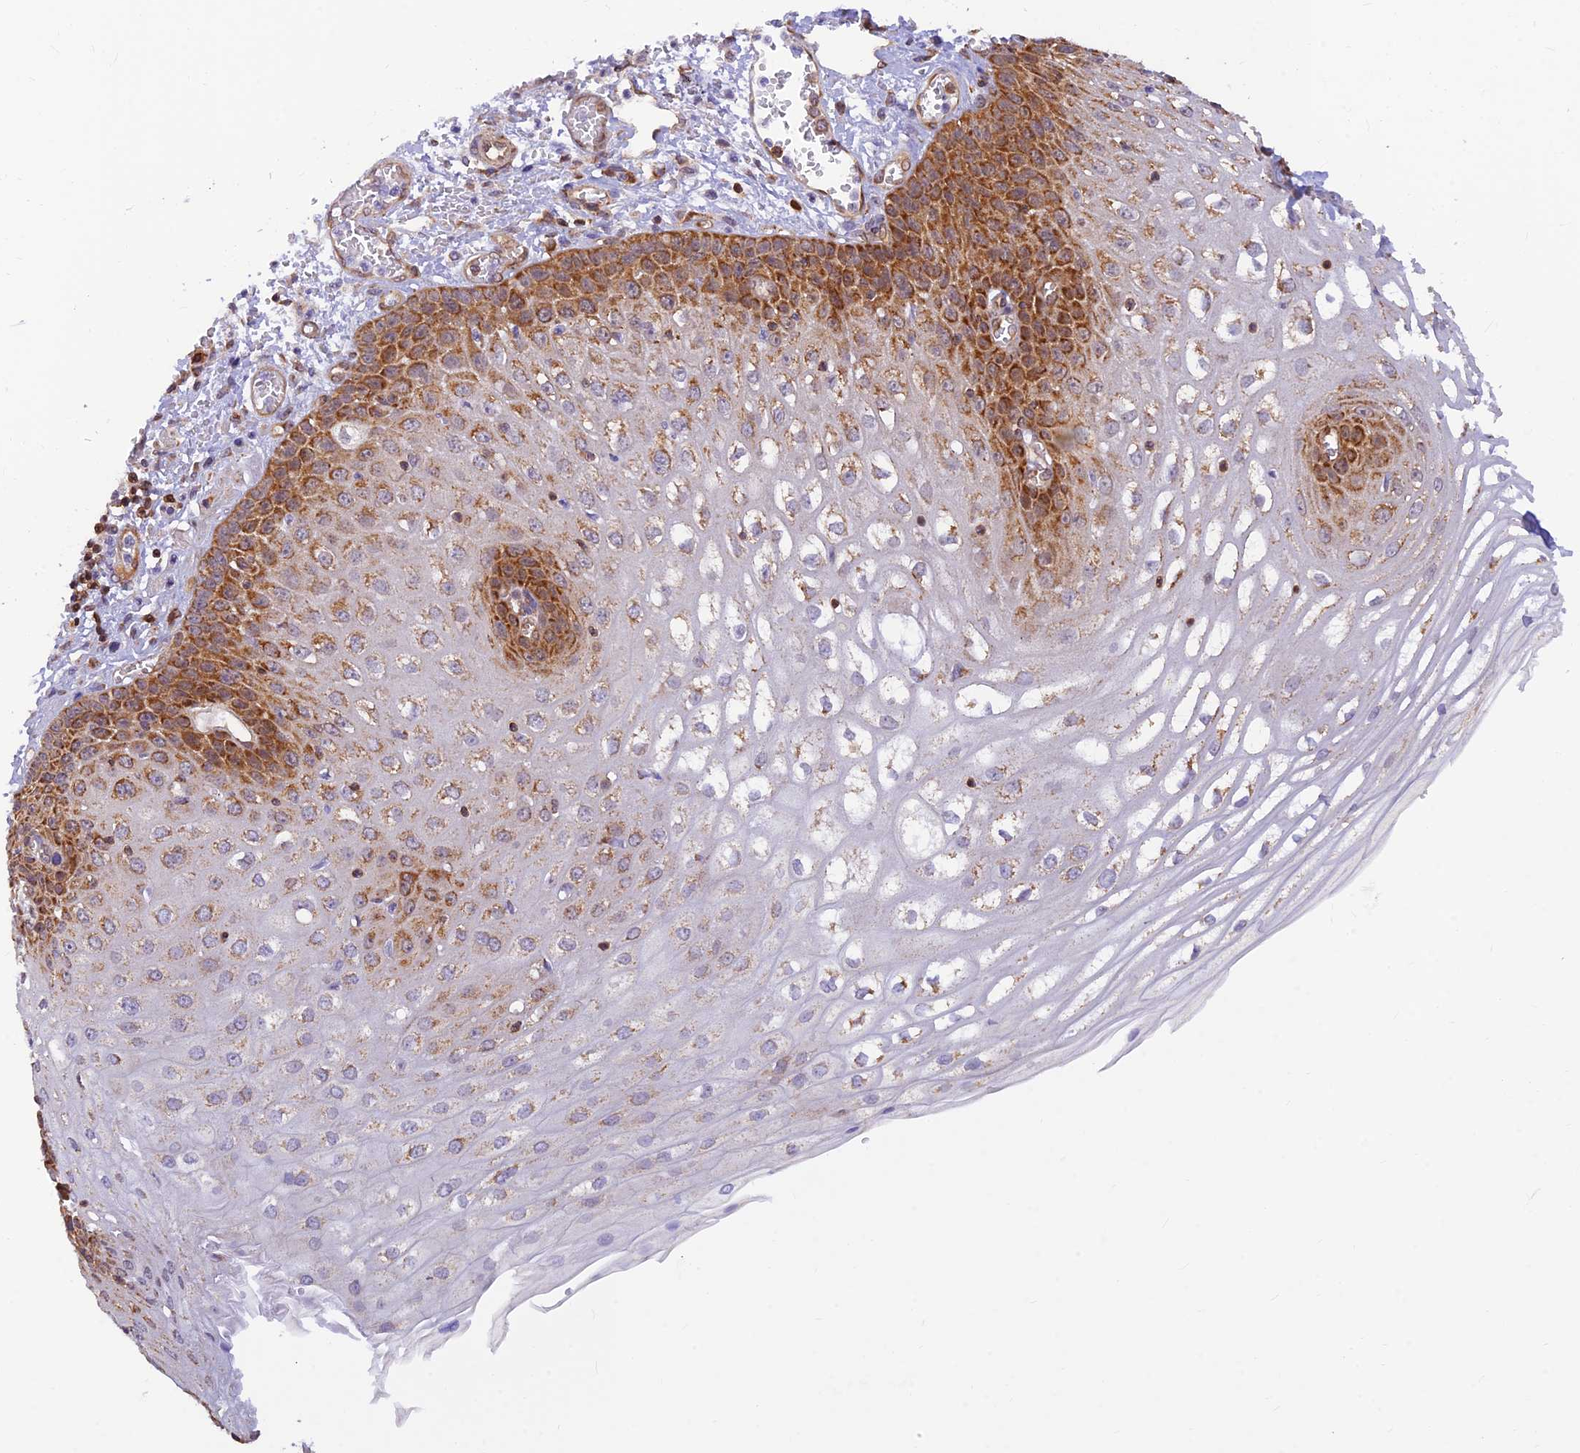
{"staining": {"intensity": "moderate", "quantity": ">75%", "location": "cytoplasmic/membranous"}, "tissue": "esophagus", "cell_type": "Squamous epithelial cells", "image_type": "normal", "snomed": [{"axis": "morphology", "description": "Normal tissue, NOS"}, {"axis": "topography", "description": "Esophagus"}], "caption": "The photomicrograph exhibits staining of benign esophagus, revealing moderate cytoplasmic/membranous protein expression (brown color) within squamous epithelial cells. (Brightfield microscopy of DAB IHC at high magnification).", "gene": "LYSMD2", "patient": {"sex": "male", "age": 81}}